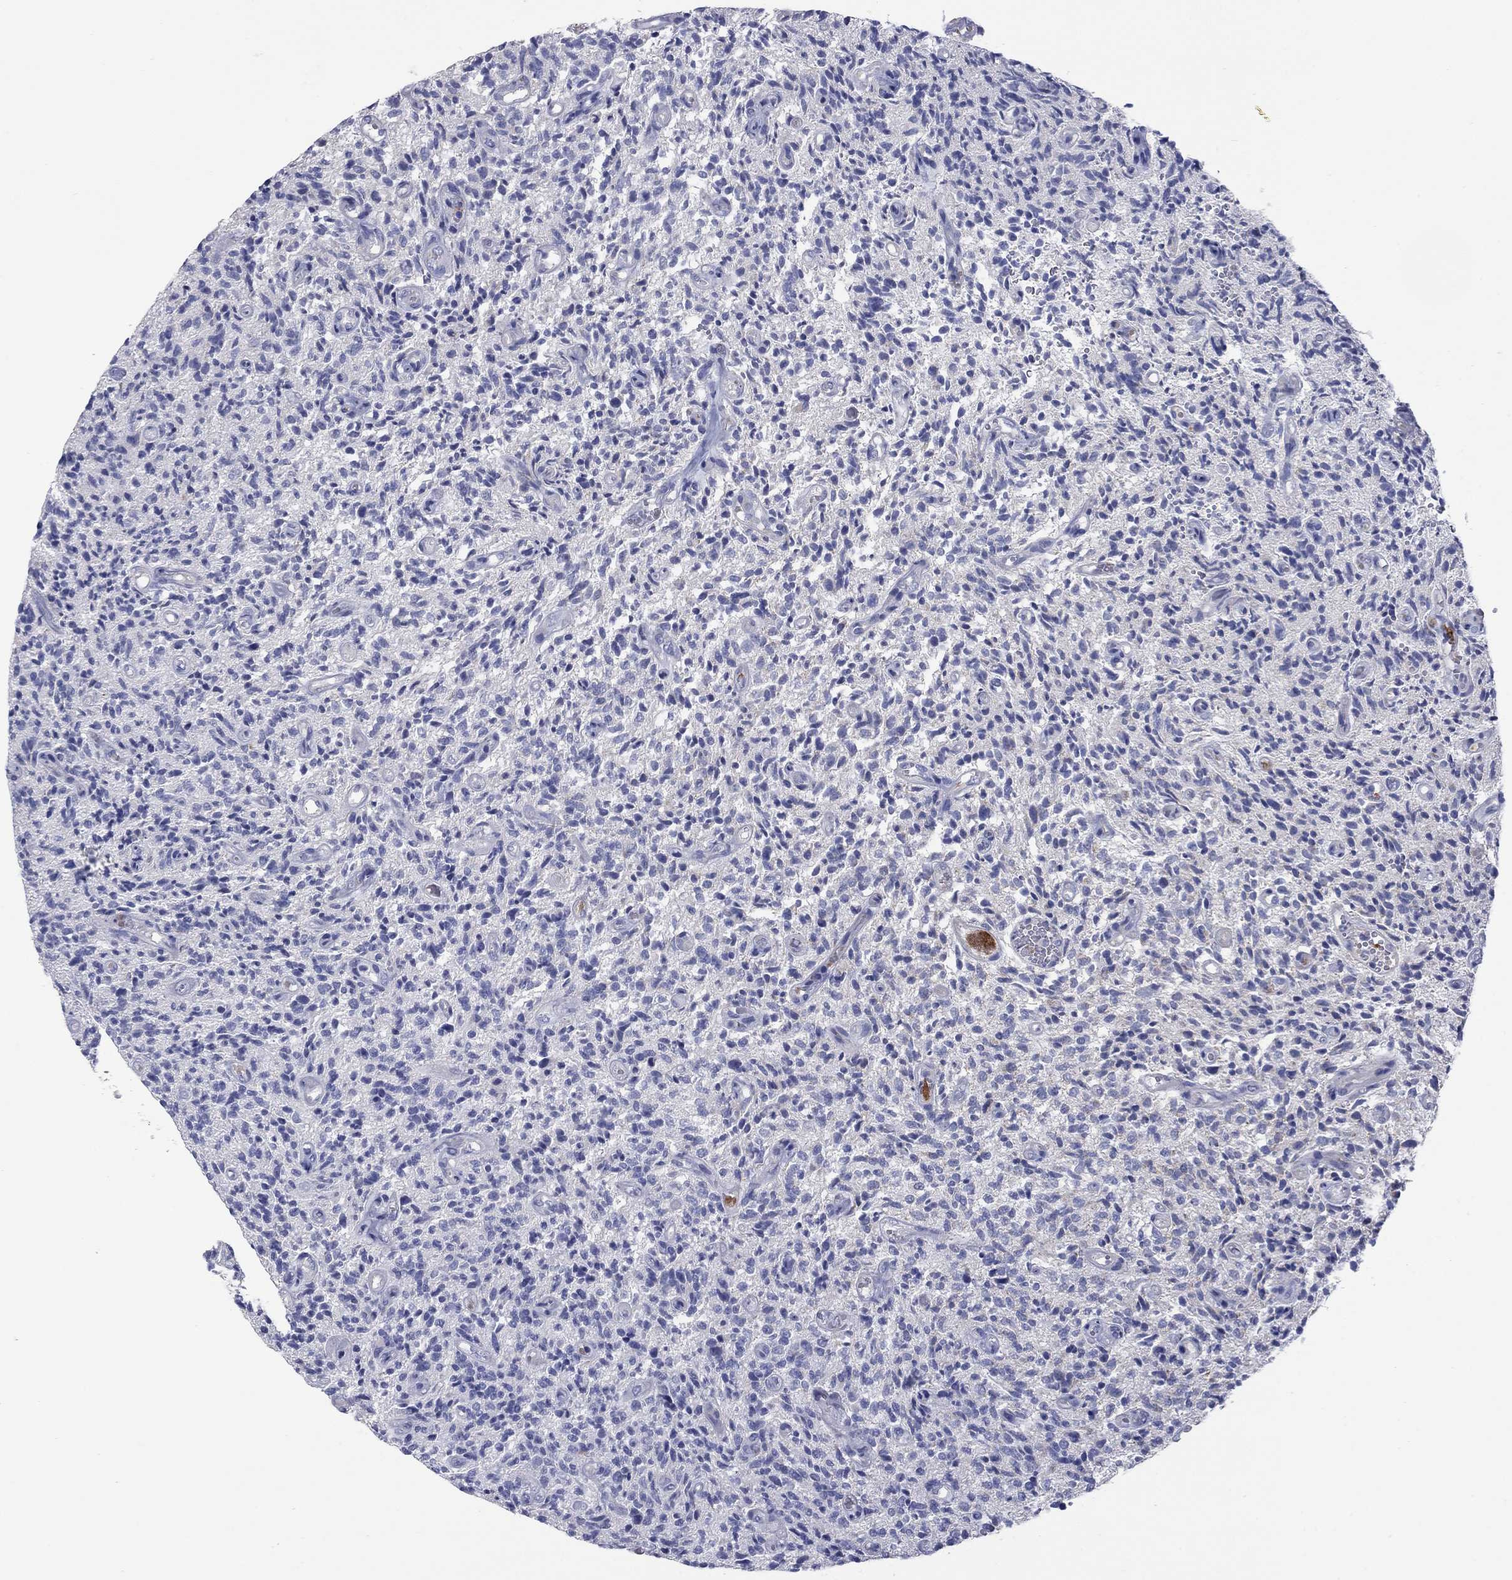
{"staining": {"intensity": "negative", "quantity": "none", "location": "none"}, "tissue": "glioma", "cell_type": "Tumor cells", "image_type": "cancer", "snomed": [{"axis": "morphology", "description": "Glioma, malignant, High grade"}, {"axis": "topography", "description": "Brain"}], "caption": "A high-resolution image shows immunohistochemistry (IHC) staining of malignant glioma (high-grade), which demonstrates no significant staining in tumor cells.", "gene": "HPS5", "patient": {"sex": "male", "age": 64}}